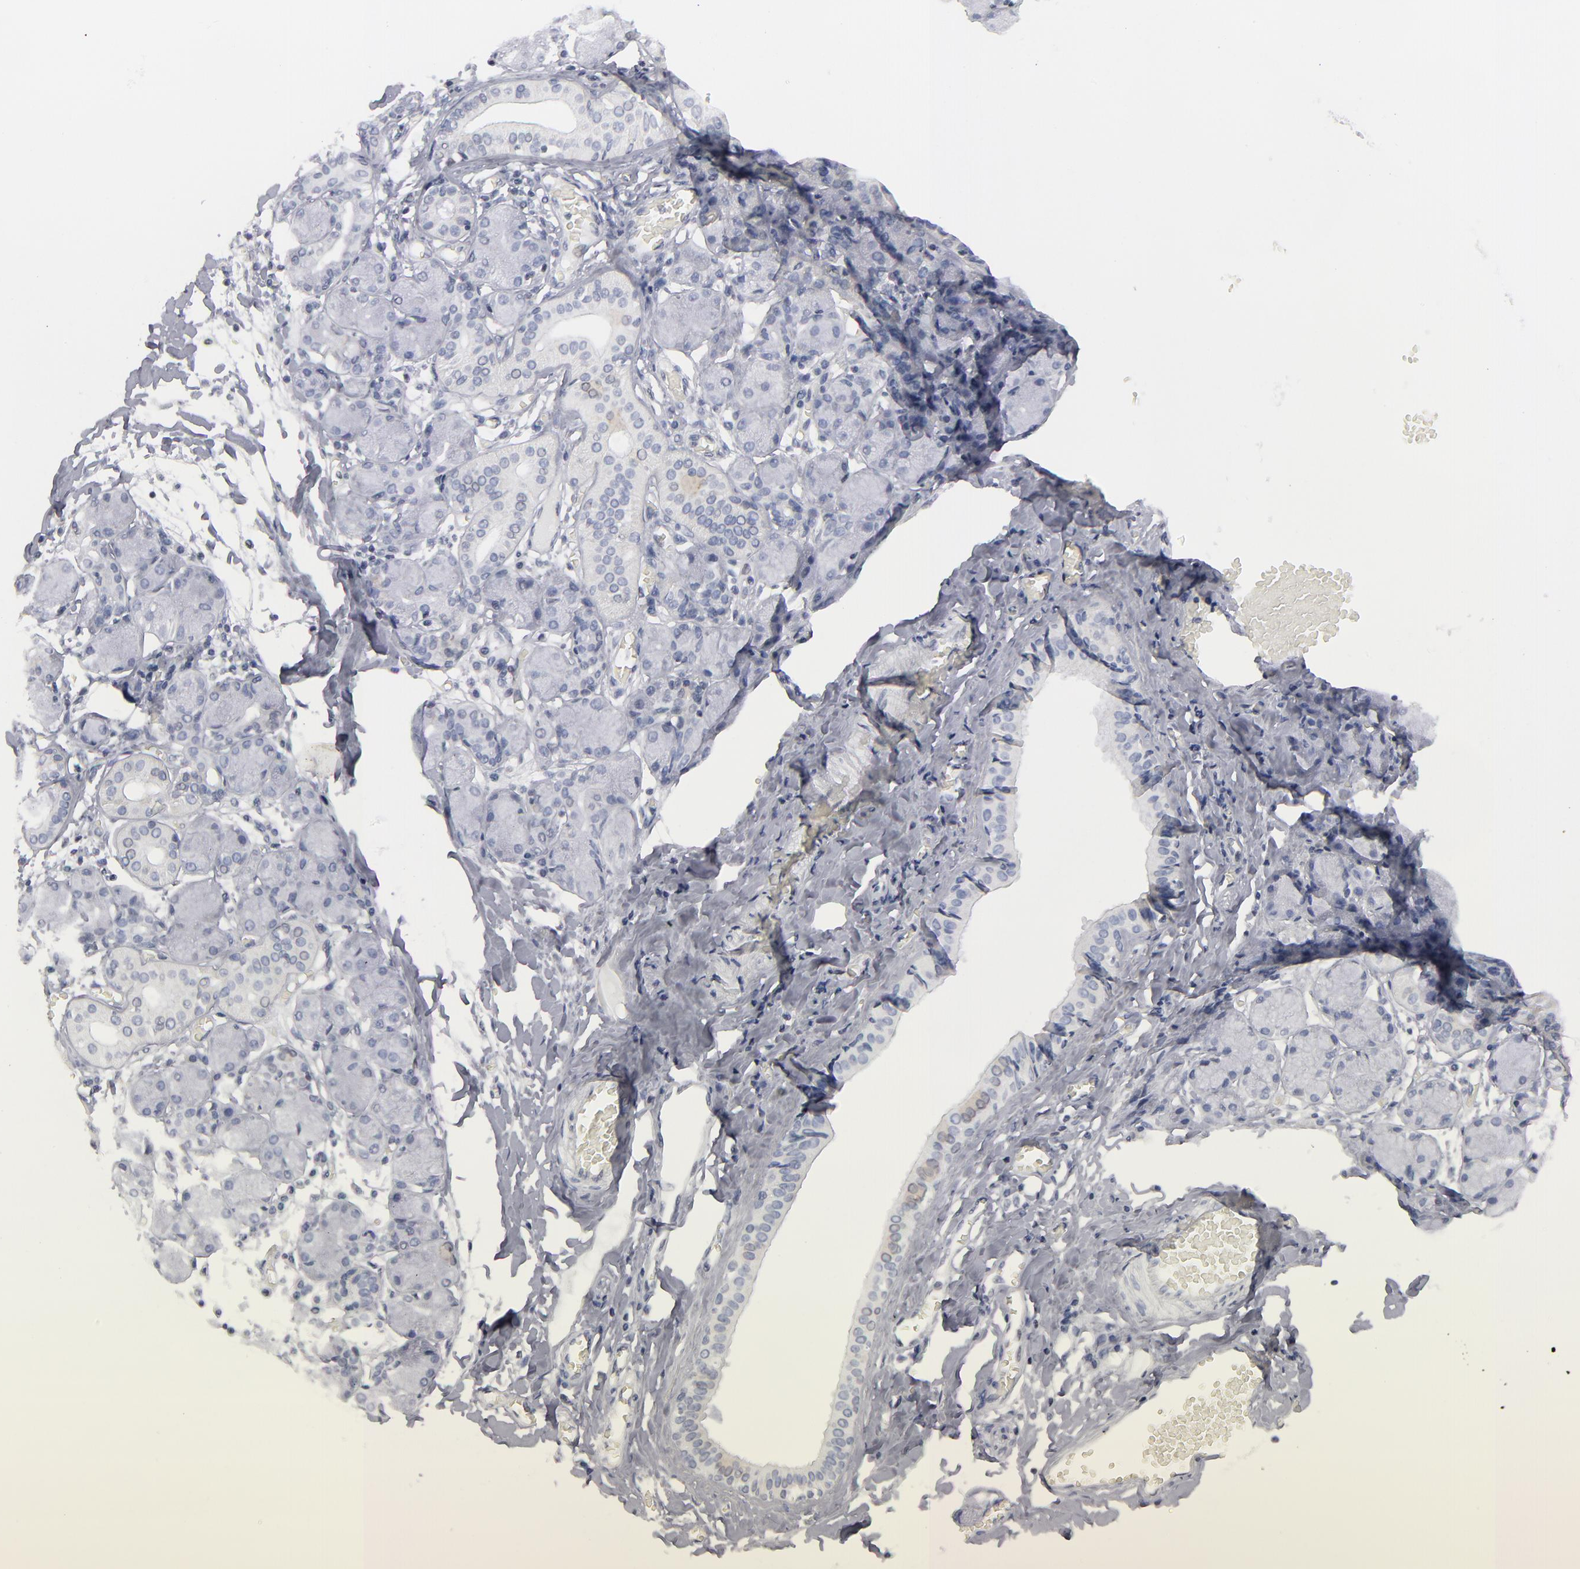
{"staining": {"intensity": "negative", "quantity": "none", "location": "none"}, "tissue": "salivary gland", "cell_type": "Glandular cells", "image_type": "normal", "snomed": [{"axis": "morphology", "description": "Normal tissue, NOS"}, {"axis": "topography", "description": "Salivary gland"}], "caption": "Glandular cells show no significant protein positivity in unremarkable salivary gland. The staining is performed using DAB brown chromogen with nuclei counter-stained in using hematoxylin.", "gene": "ODF2", "patient": {"sex": "female", "age": 24}}